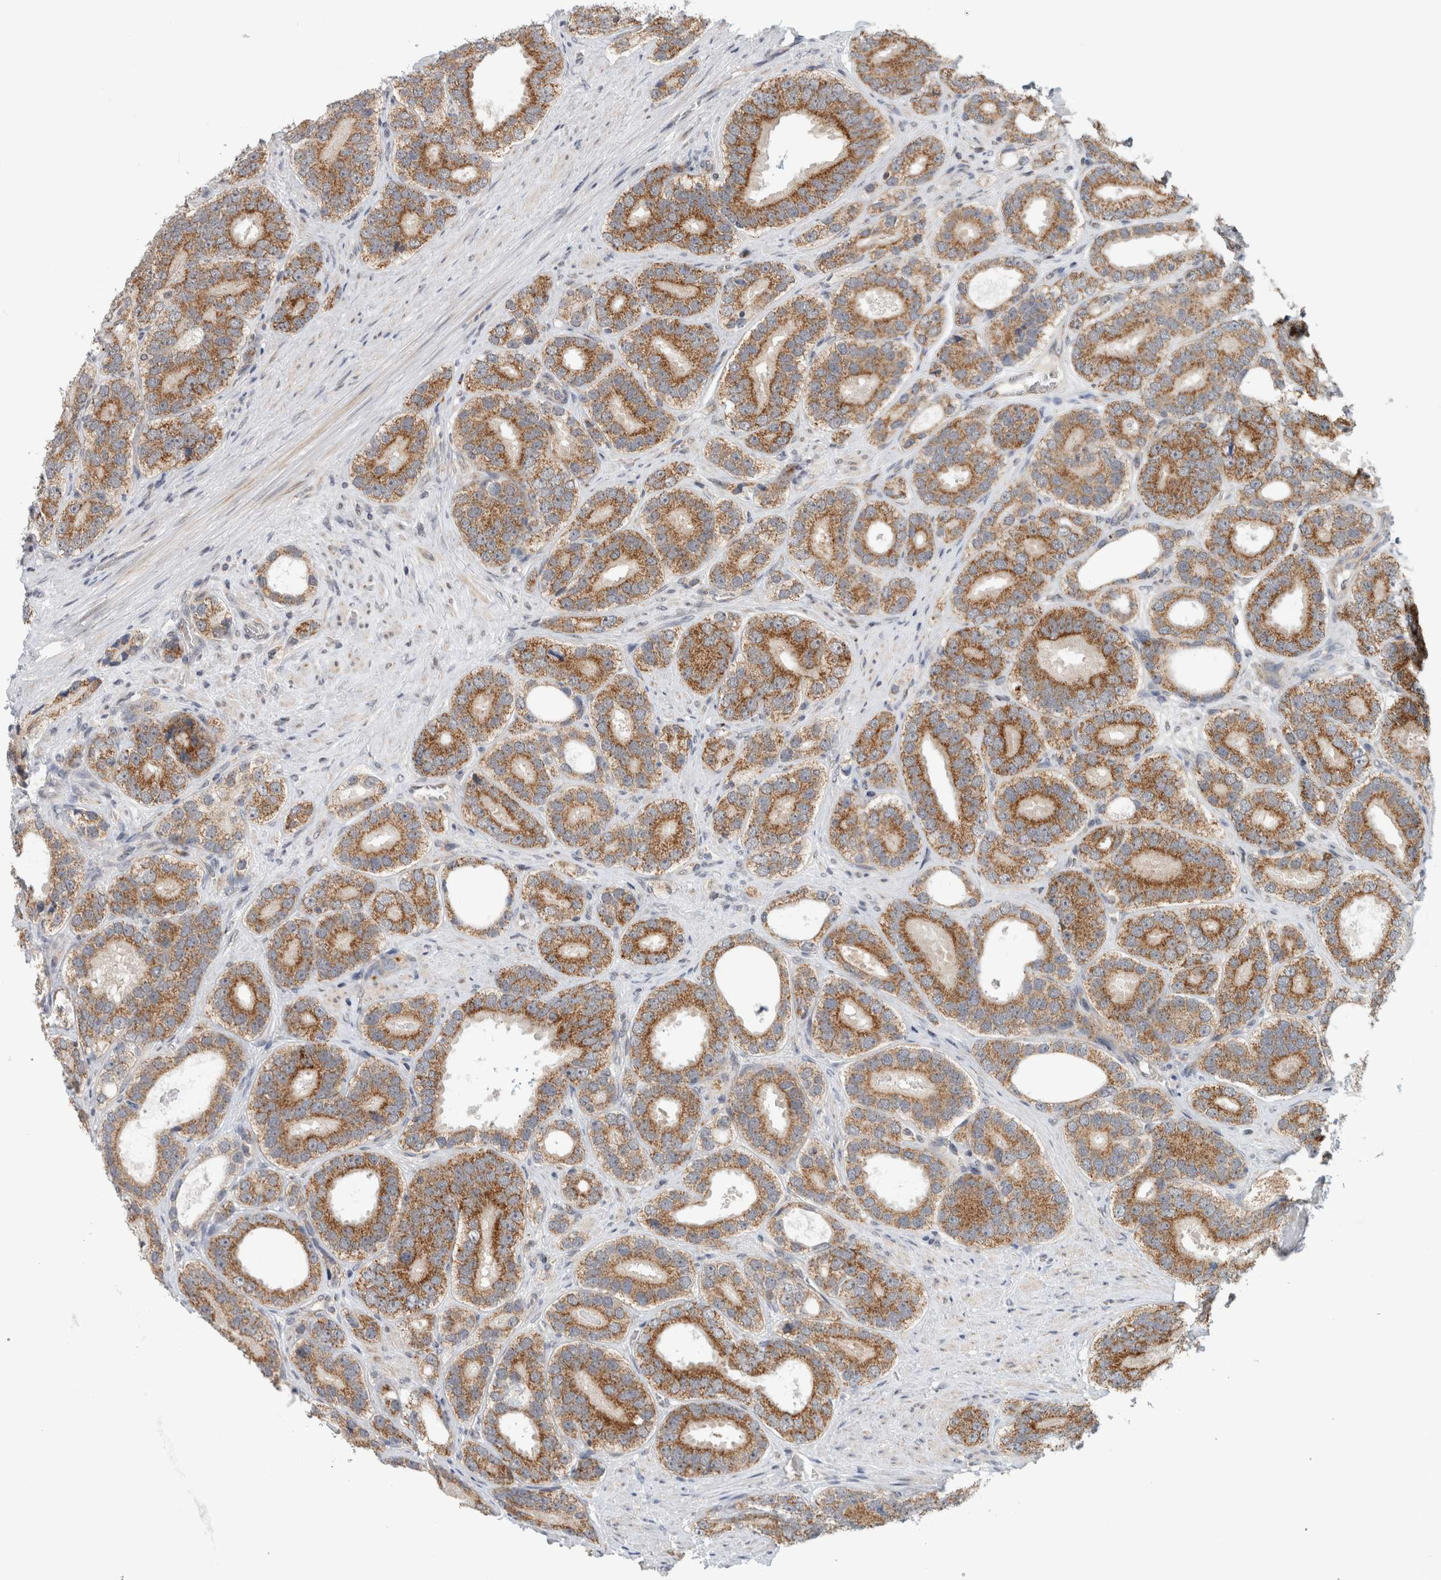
{"staining": {"intensity": "moderate", "quantity": ">75%", "location": "cytoplasmic/membranous"}, "tissue": "prostate cancer", "cell_type": "Tumor cells", "image_type": "cancer", "snomed": [{"axis": "morphology", "description": "Adenocarcinoma, High grade"}, {"axis": "topography", "description": "Prostate"}], "caption": "Brown immunohistochemical staining in human prostate cancer exhibits moderate cytoplasmic/membranous positivity in approximately >75% of tumor cells.", "gene": "CMC2", "patient": {"sex": "male", "age": 56}}